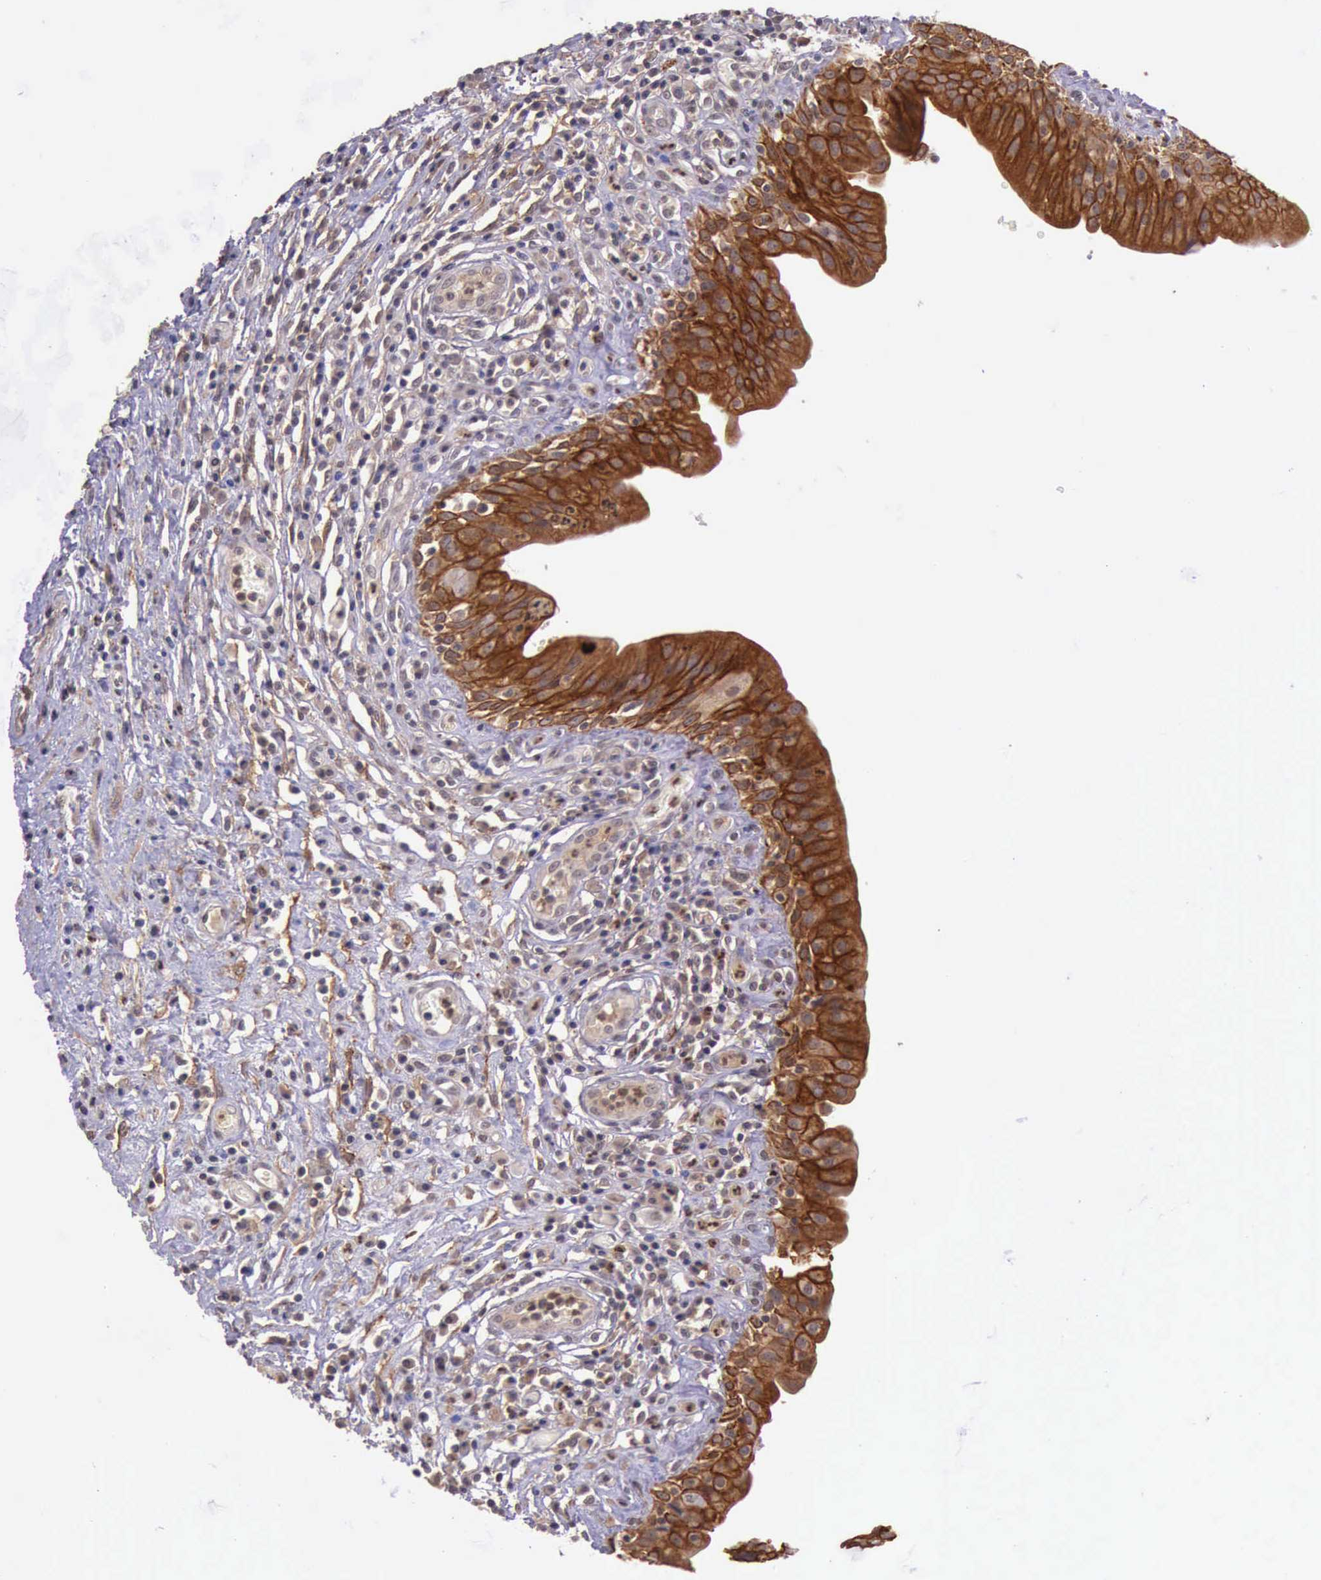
{"staining": {"intensity": "strong", "quantity": ">75%", "location": "cytoplasmic/membranous"}, "tissue": "urinary bladder", "cell_type": "Urothelial cells", "image_type": "normal", "snomed": [{"axis": "morphology", "description": "Normal tissue, NOS"}, {"axis": "topography", "description": "Urinary bladder"}], "caption": "A histopathology image of human urinary bladder stained for a protein displays strong cytoplasmic/membranous brown staining in urothelial cells. The protein is shown in brown color, while the nuclei are stained blue.", "gene": "PRICKLE3", "patient": {"sex": "female", "age": 85}}